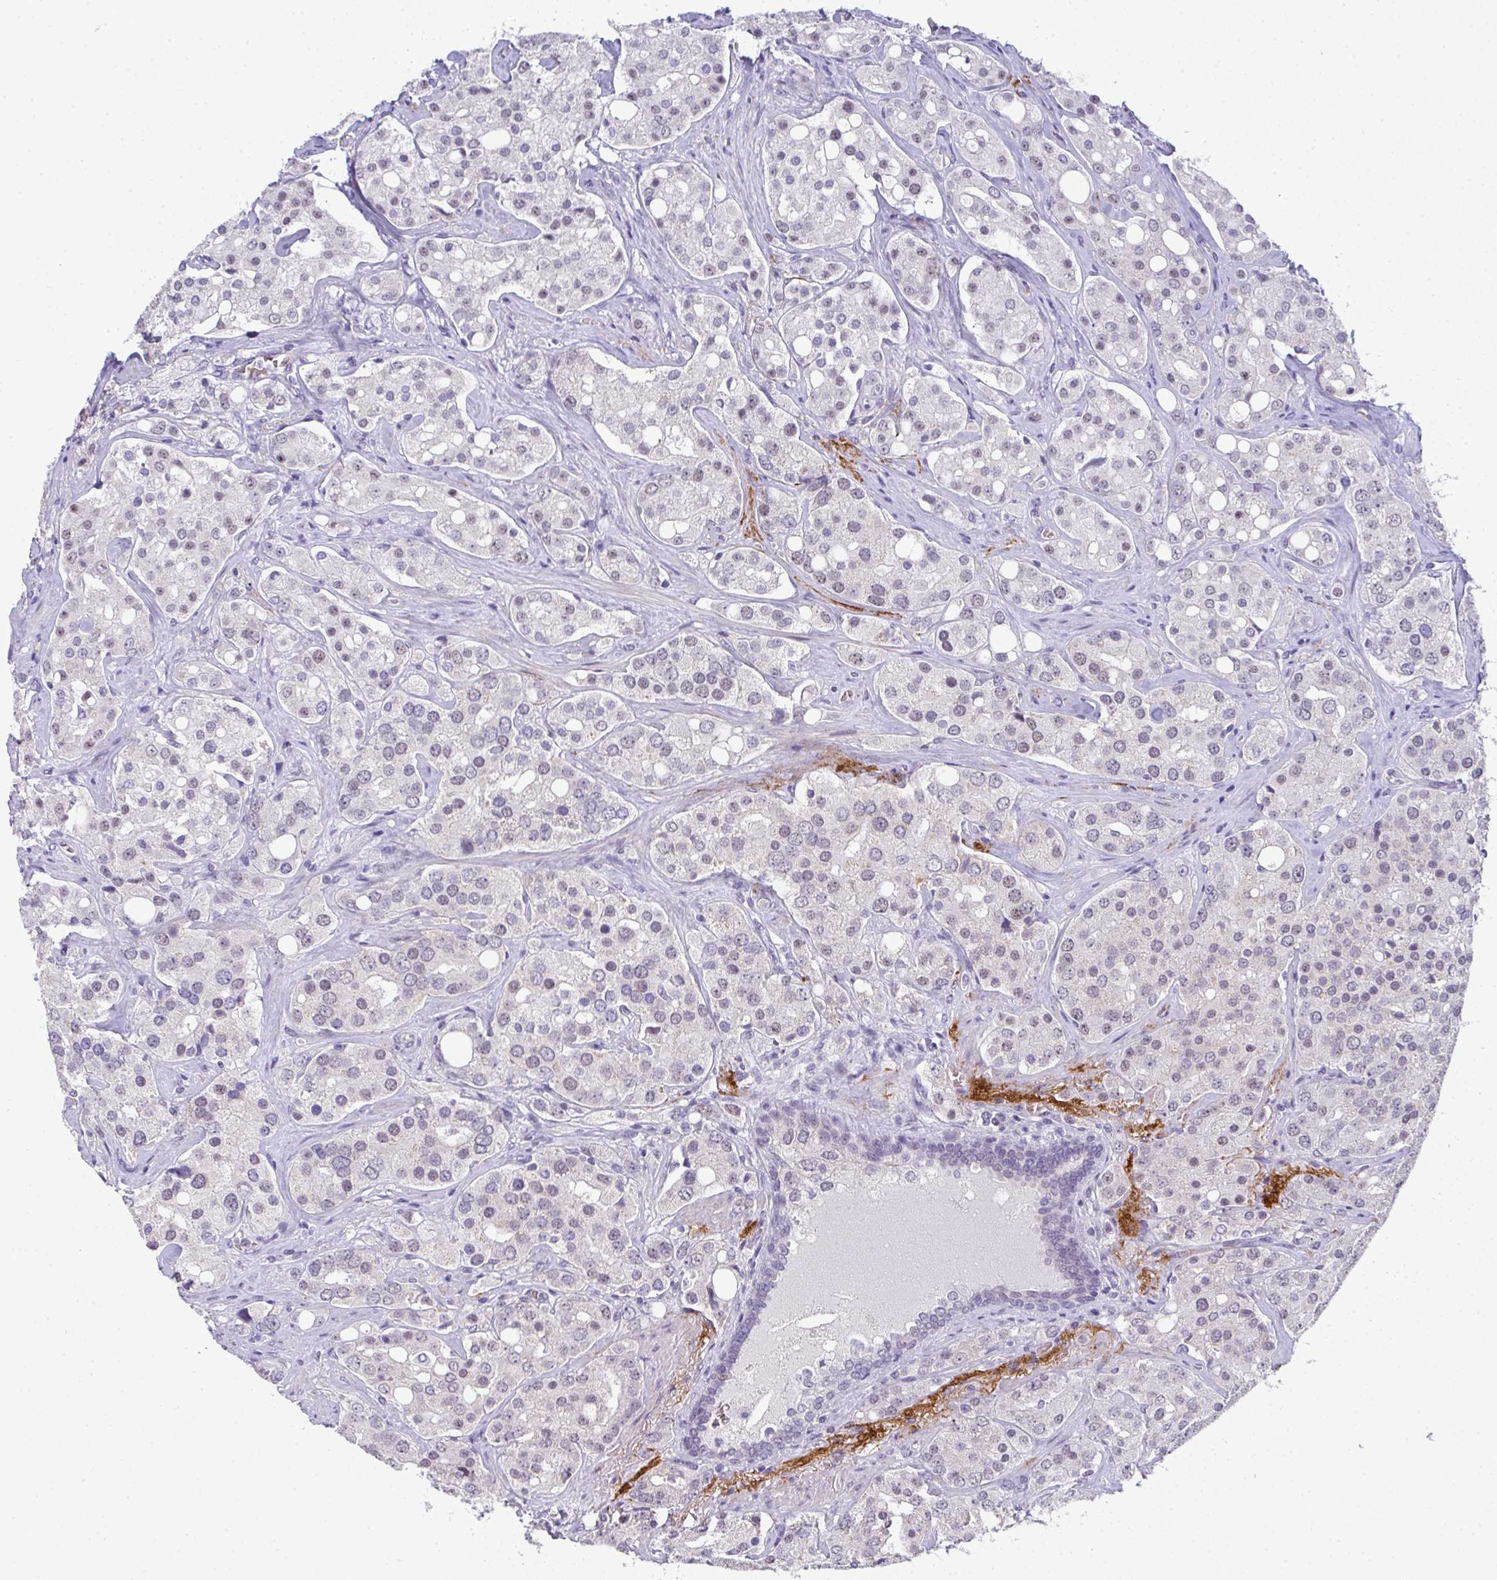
{"staining": {"intensity": "negative", "quantity": "none", "location": "none"}, "tissue": "prostate cancer", "cell_type": "Tumor cells", "image_type": "cancer", "snomed": [{"axis": "morphology", "description": "Adenocarcinoma, High grade"}, {"axis": "topography", "description": "Prostate"}], "caption": "An immunohistochemistry (IHC) image of adenocarcinoma (high-grade) (prostate) is shown. There is no staining in tumor cells of adenocarcinoma (high-grade) (prostate).", "gene": "TNMD", "patient": {"sex": "male", "age": 67}}